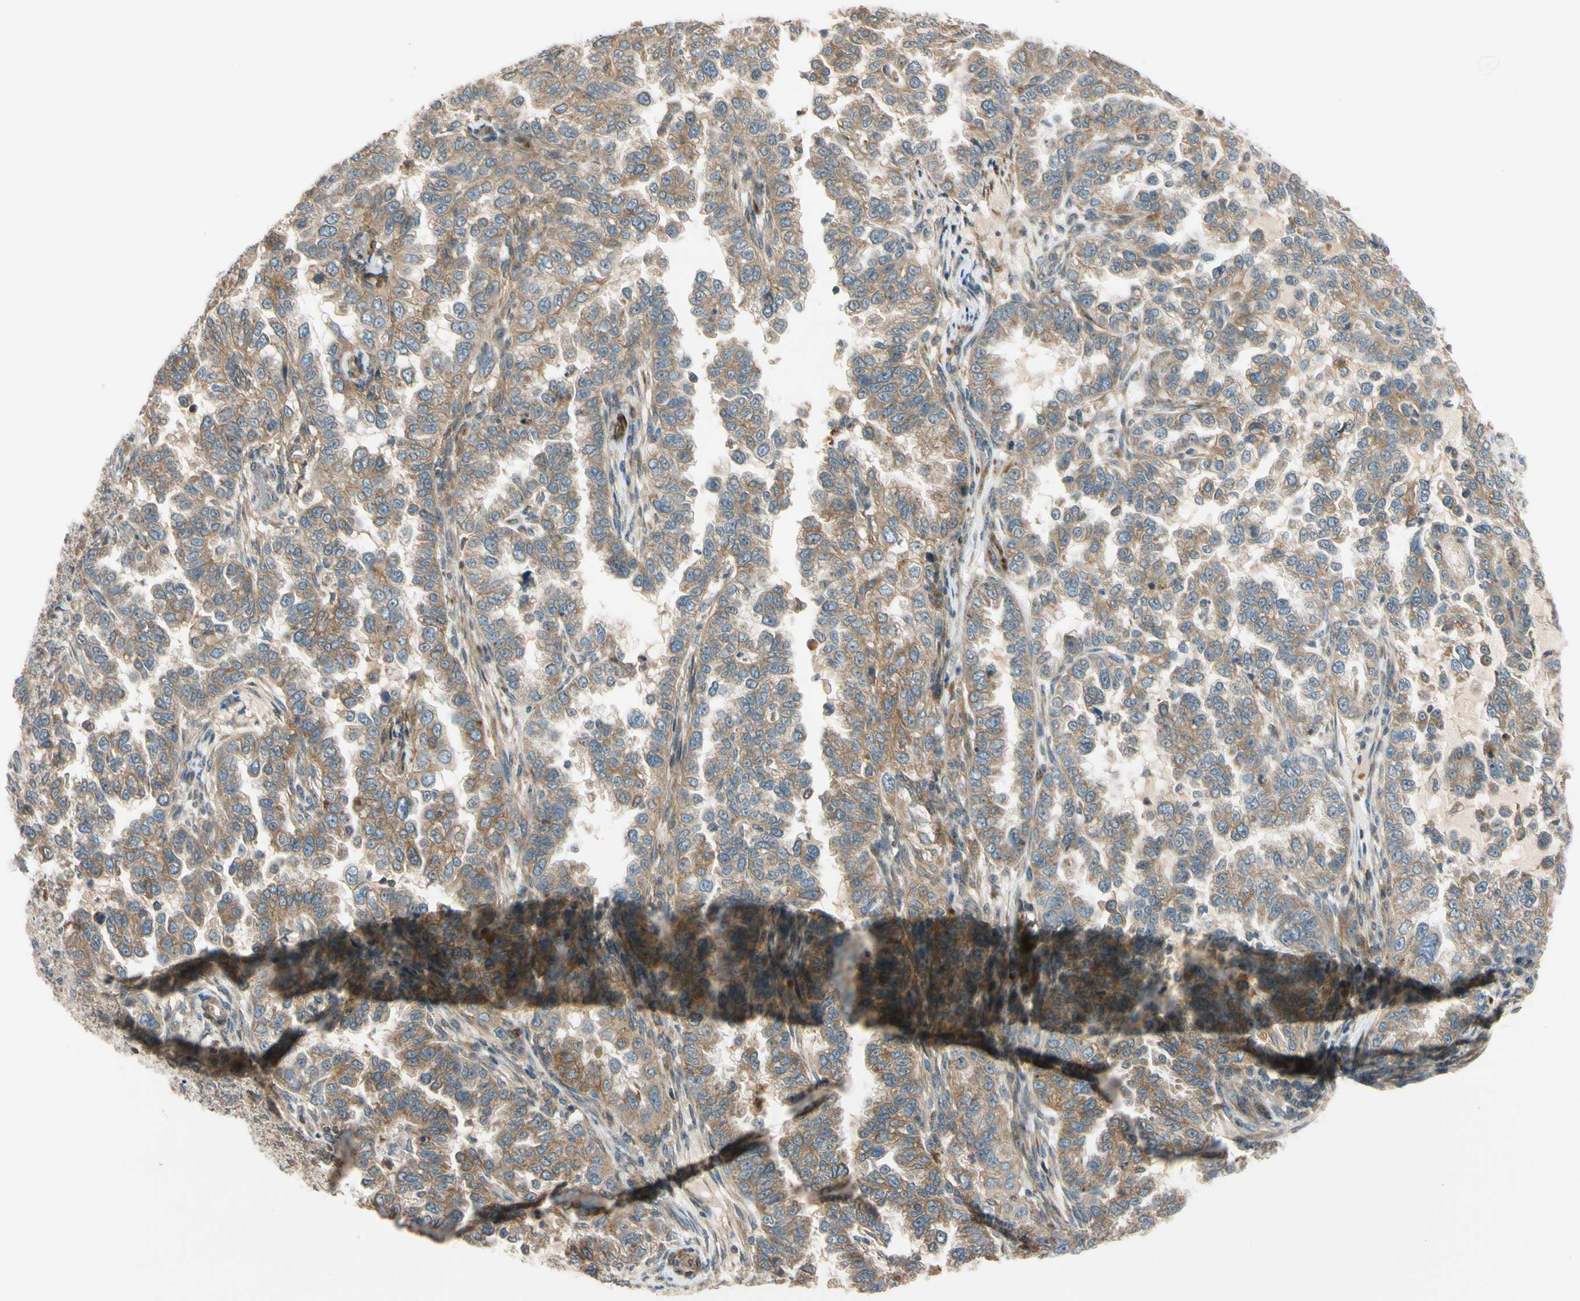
{"staining": {"intensity": "moderate", "quantity": ">75%", "location": "cytoplasmic/membranous"}, "tissue": "endometrial cancer", "cell_type": "Tumor cells", "image_type": "cancer", "snomed": [{"axis": "morphology", "description": "Adenocarcinoma, NOS"}, {"axis": "topography", "description": "Endometrium"}], "caption": "About >75% of tumor cells in endometrial cancer (adenocarcinoma) demonstrate moderate cytoplasmic/membranous protein expression as visualized by brown immunohistochemical staining.", "gene": "MST1R", "patient": {"sex": "female", "age": 85}}